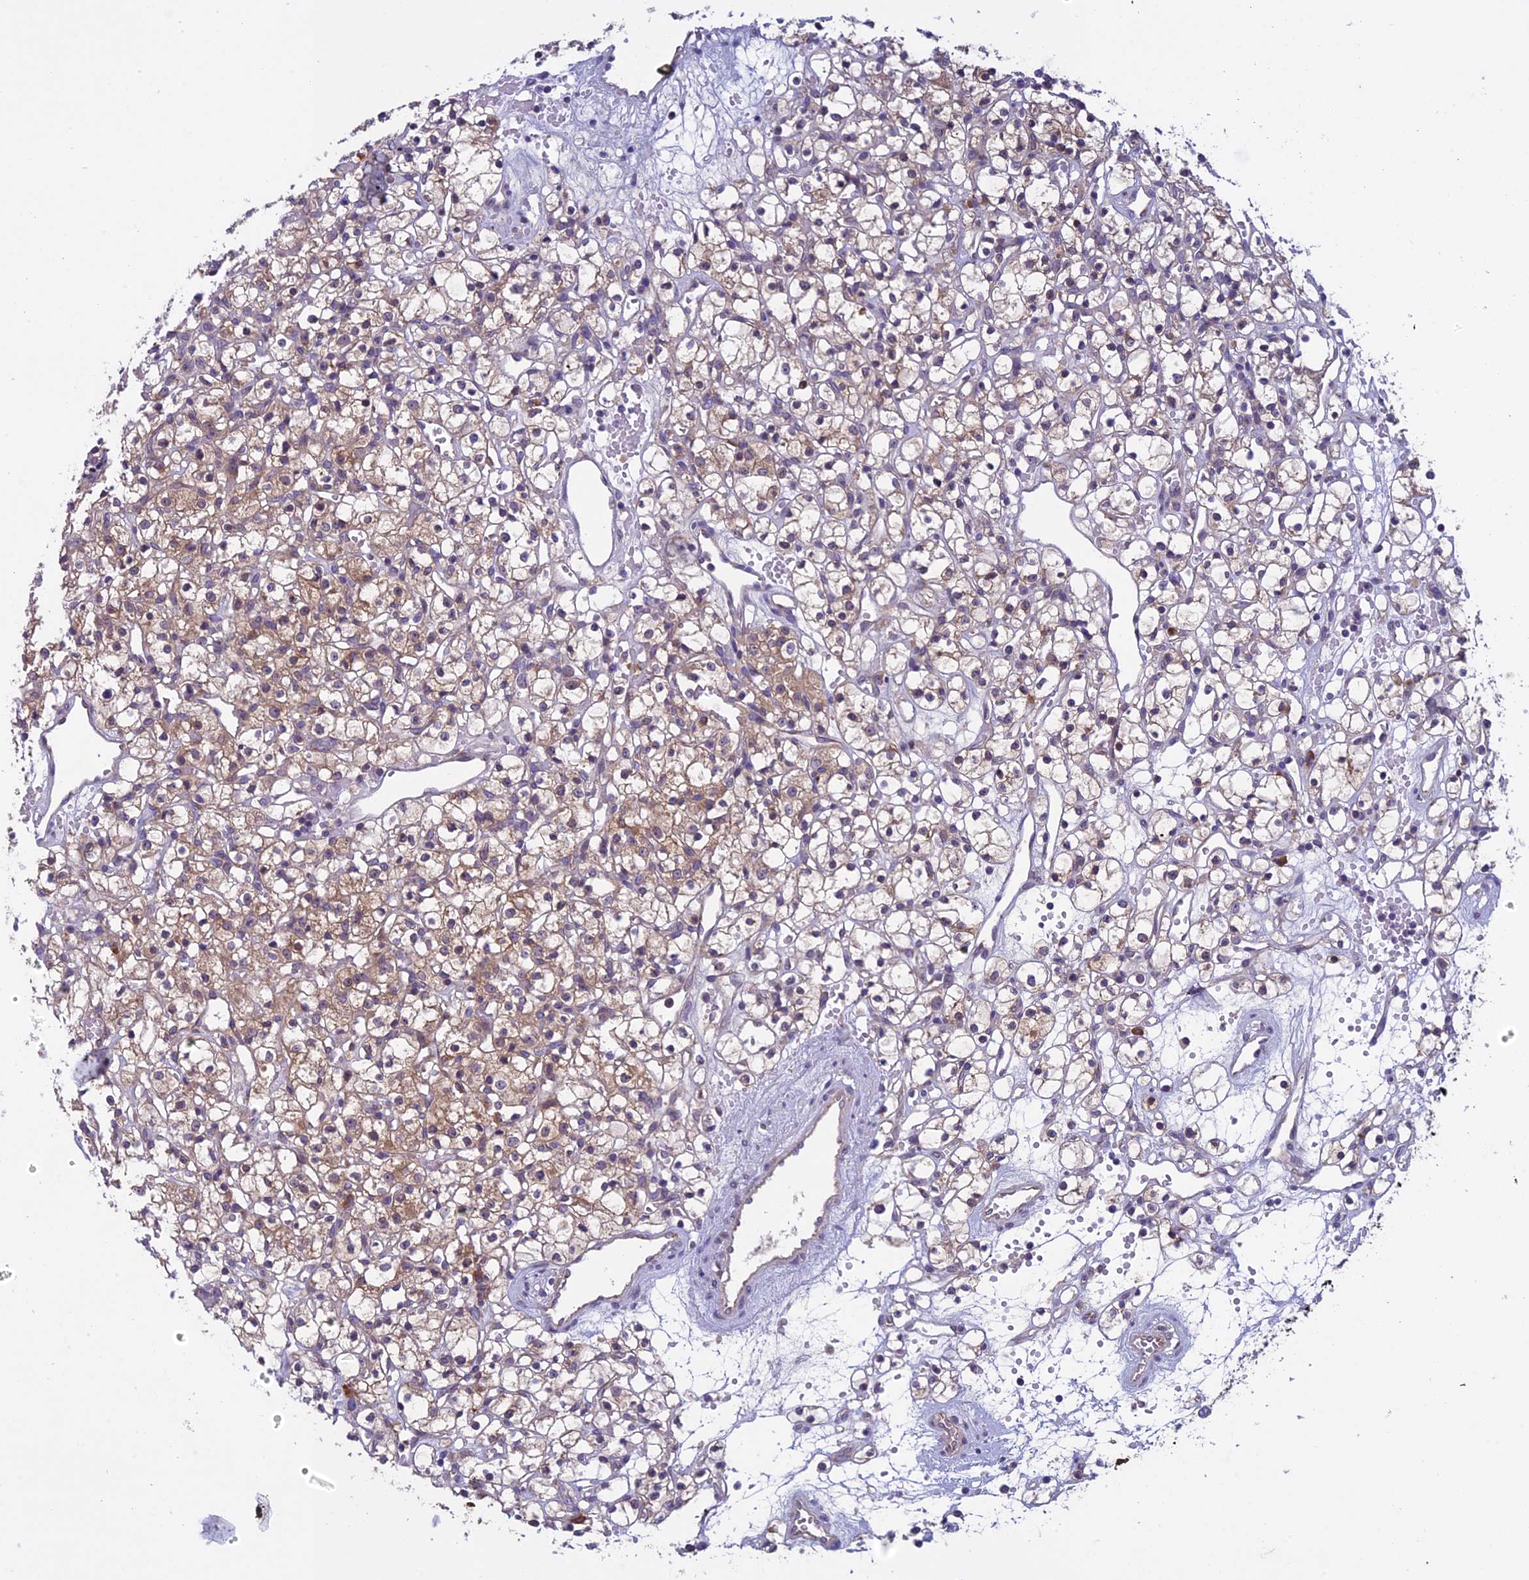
{"staining": {"intensity": "weak", "quantity": "25%-75%", "location": "cytoplasmic/membranous"}, "tissue": "renal cancer", "cell_type": "Tumor cells", "image_type": "cancer", "snomed": [{"axis": "morphology", "description": "Adenocarcinoma, NOS"}, {"axis": "topography", "description": "Kidney"}], "caption": "A brown stain shows weak cytoplasmic/membranous expression of a protein in human renal adenocarcinoma tumor cells.", "gene": "DCTN5", "patient": {"sex": "female", "age": 59}}